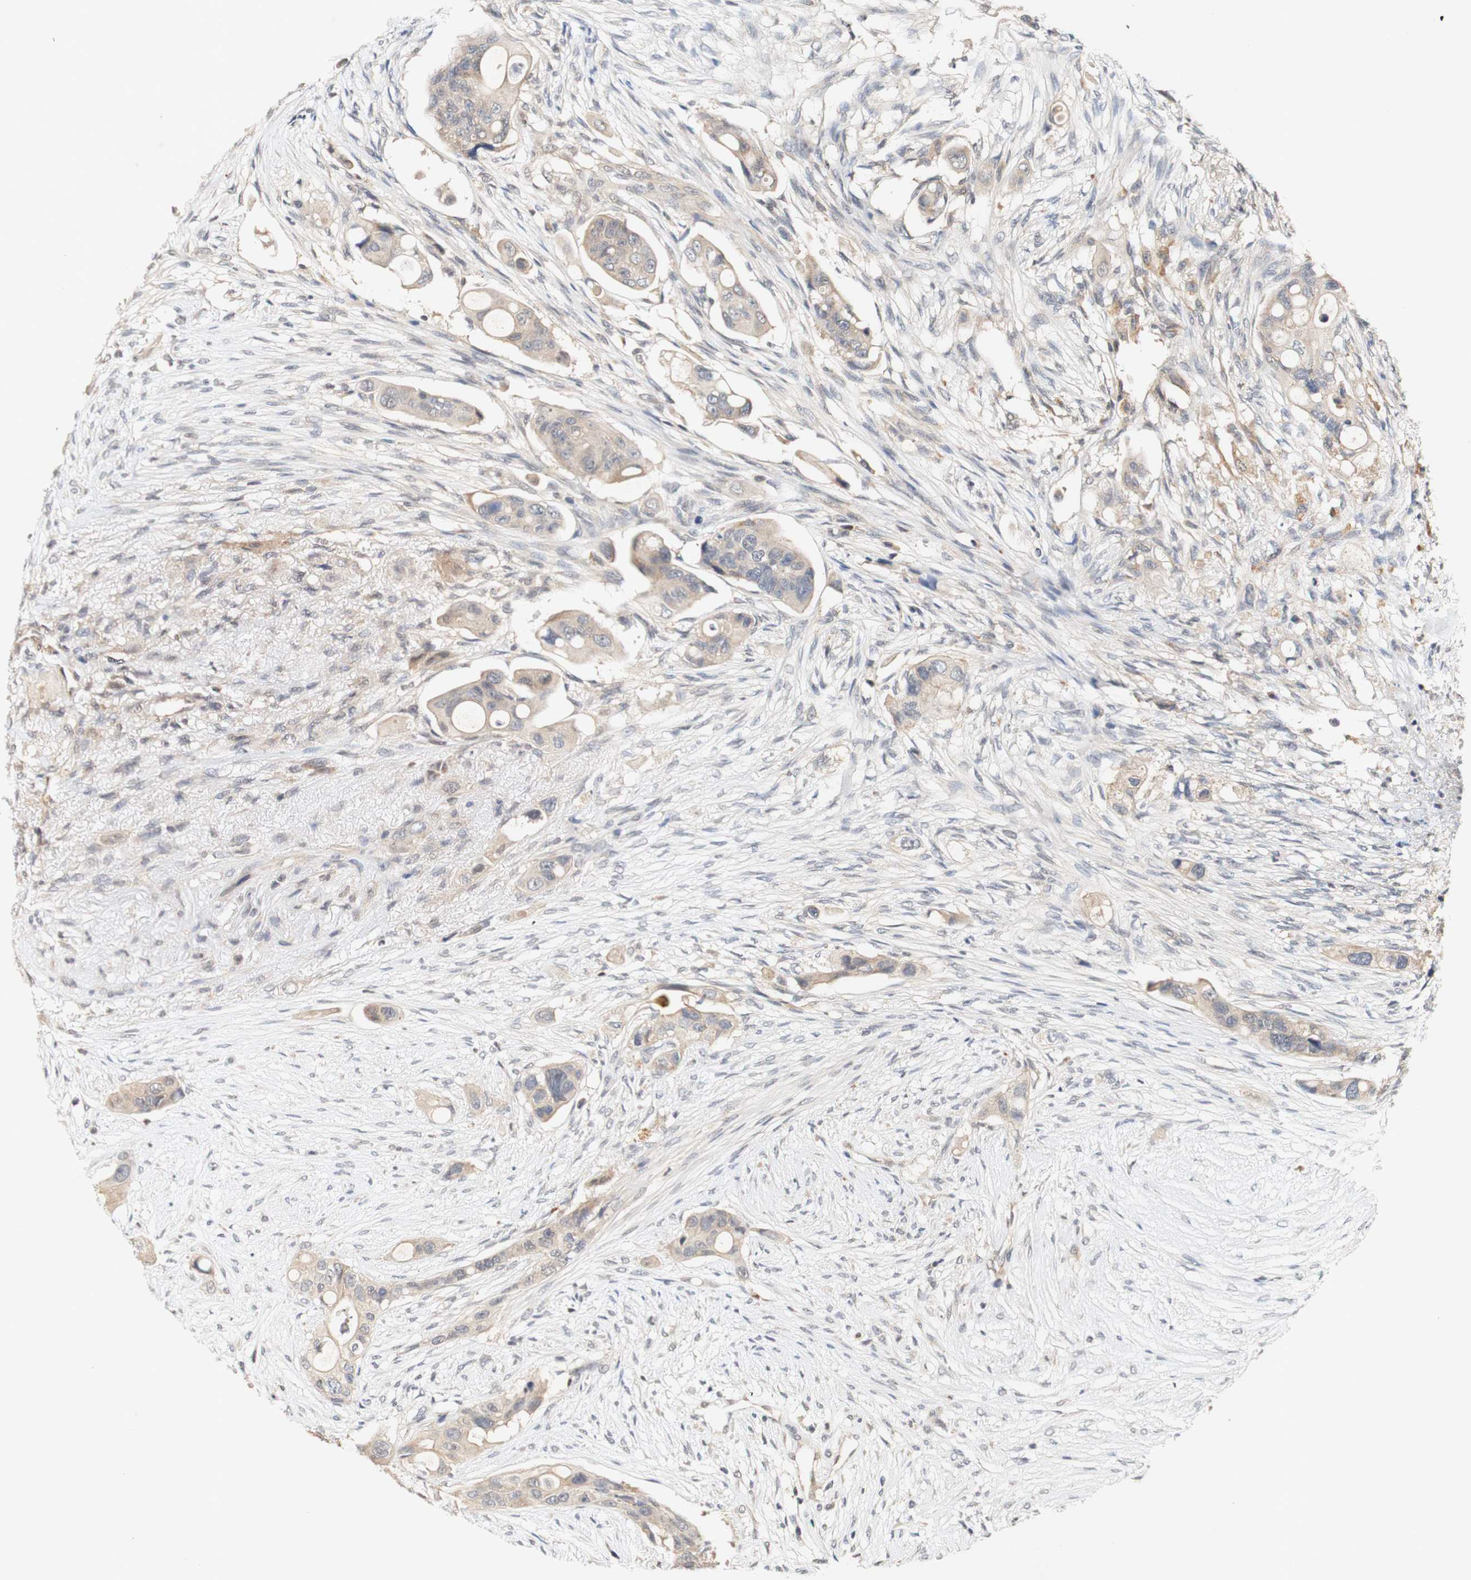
{"staining": {"intensity": "weak", "quantity": ">75%", "location": "cytoplasmic/membranous"}, "tissue": "colorectal cancer", "cell_type": "Tumor cells", "image_type": "cancer", "snomed": [{"axis": "morphology", "description": "Adenocarcinoma, NOS"}, {"axis": "topography", "description": "Colon"}], "caption": "Immunohistochemistry image of neoplastic tissue: colorectal cancer (adenocarcinoma) stained using IHC demonstrates low levels of weak protein expression localized specifically in the cytoplasmic/membranous of tumor cells, appearing as a cytoplasmic/membranous brown color.", "gene": "PIN1", "patient": {"sex": "female", "age": 57}}